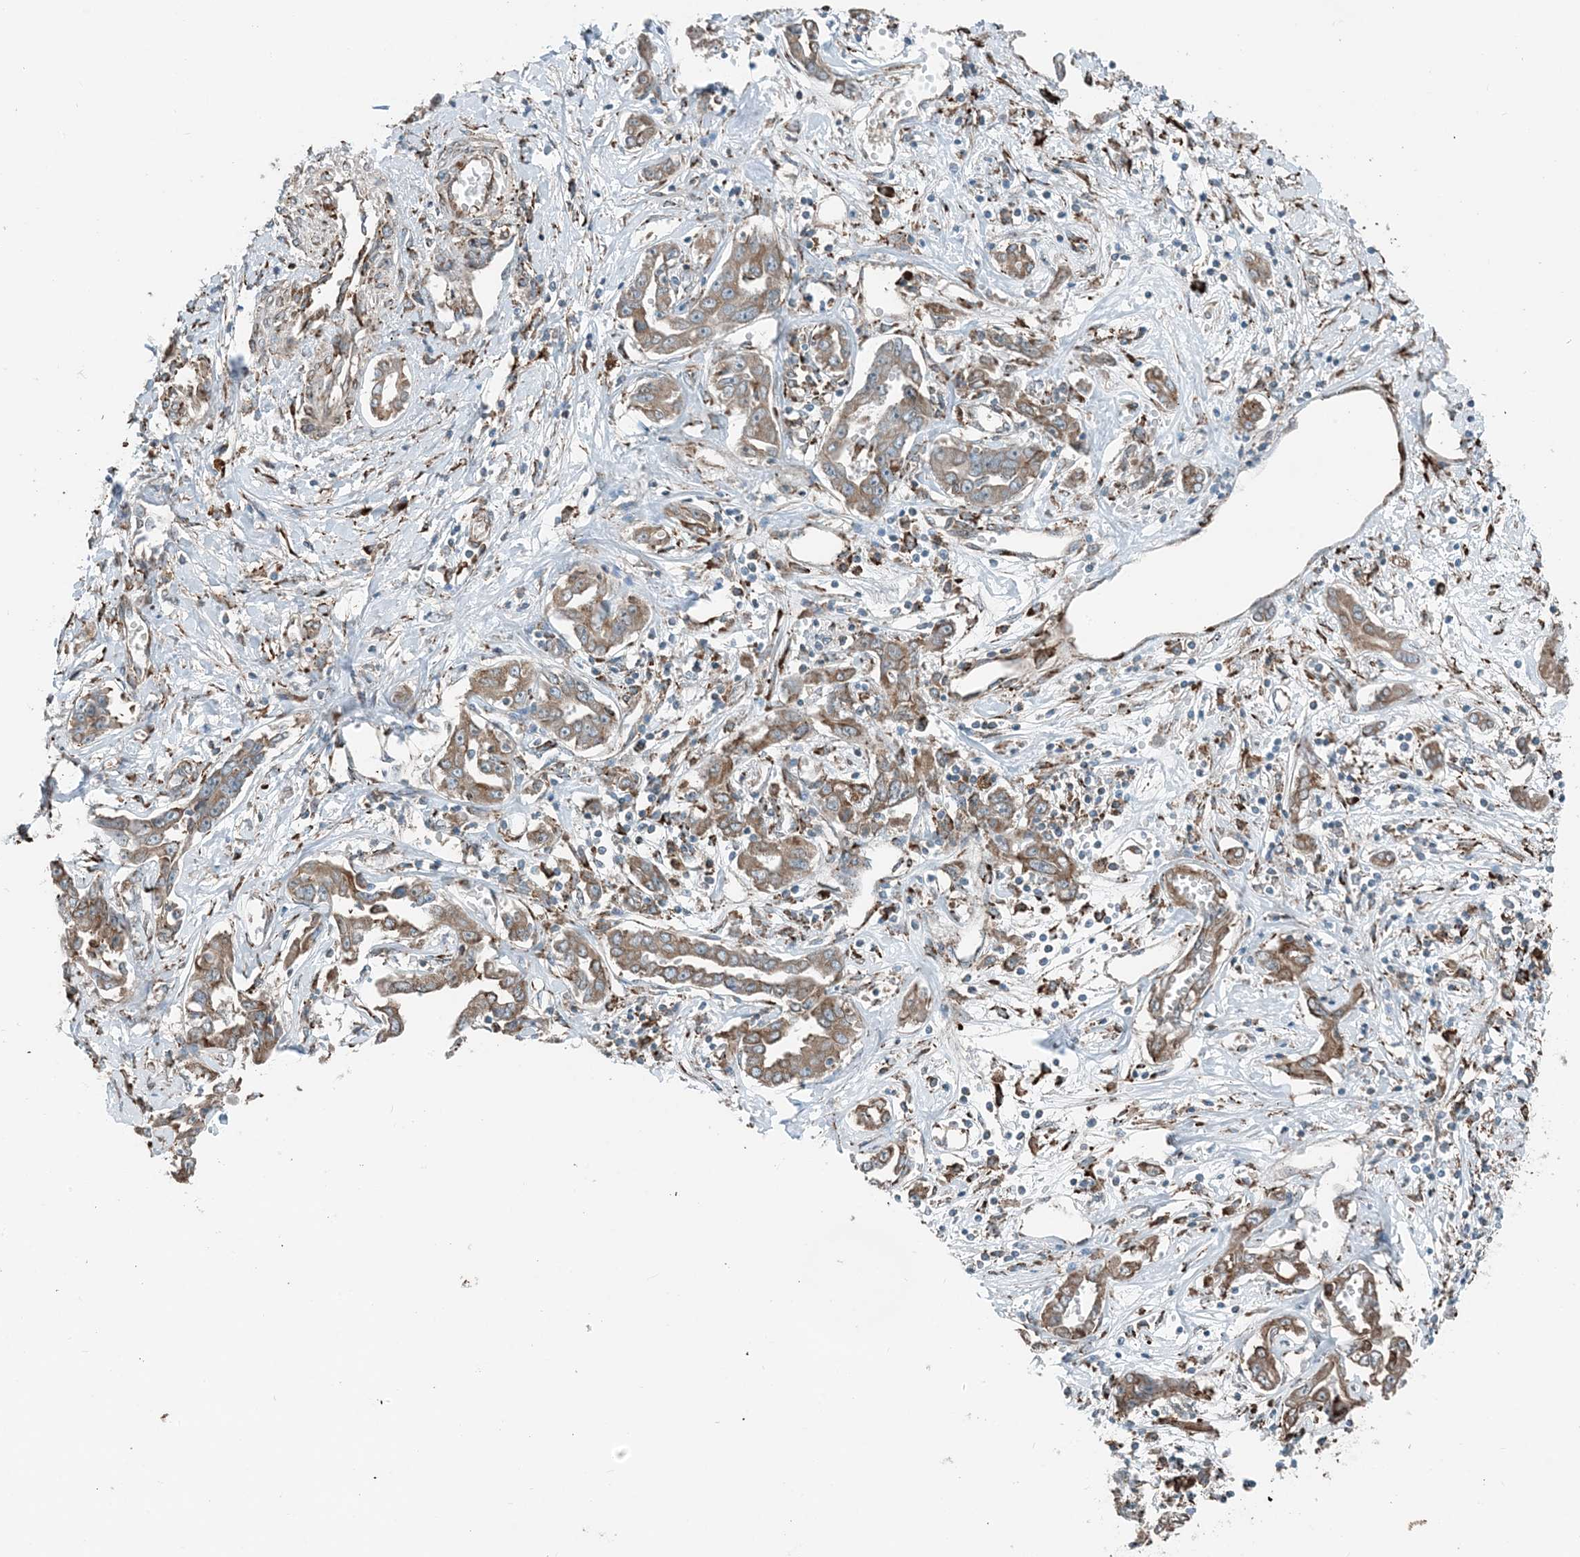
{"staining": {"intensity": "weak", "quantity": ">75%", "location": "cytoplasmic/membranous"}, "tissue": "liver cancer", "cell_type": "Tumor cells", "image_type": "cancer", "snomed": [{"axis": "morphology", "description": "Cholangiocarcinoma"}, {"axis": "topography", "description": "Liver"}], "caption": "This histopathology image shows liver cancer stained with IHC to label a protein in brown. The cytoplasmic/membranous of tumor cells show weak positivity for the protein. Nuclei are counter-stained blue.", "gene": "CERKL", "patient": {"sex": "male", "age": 59}}